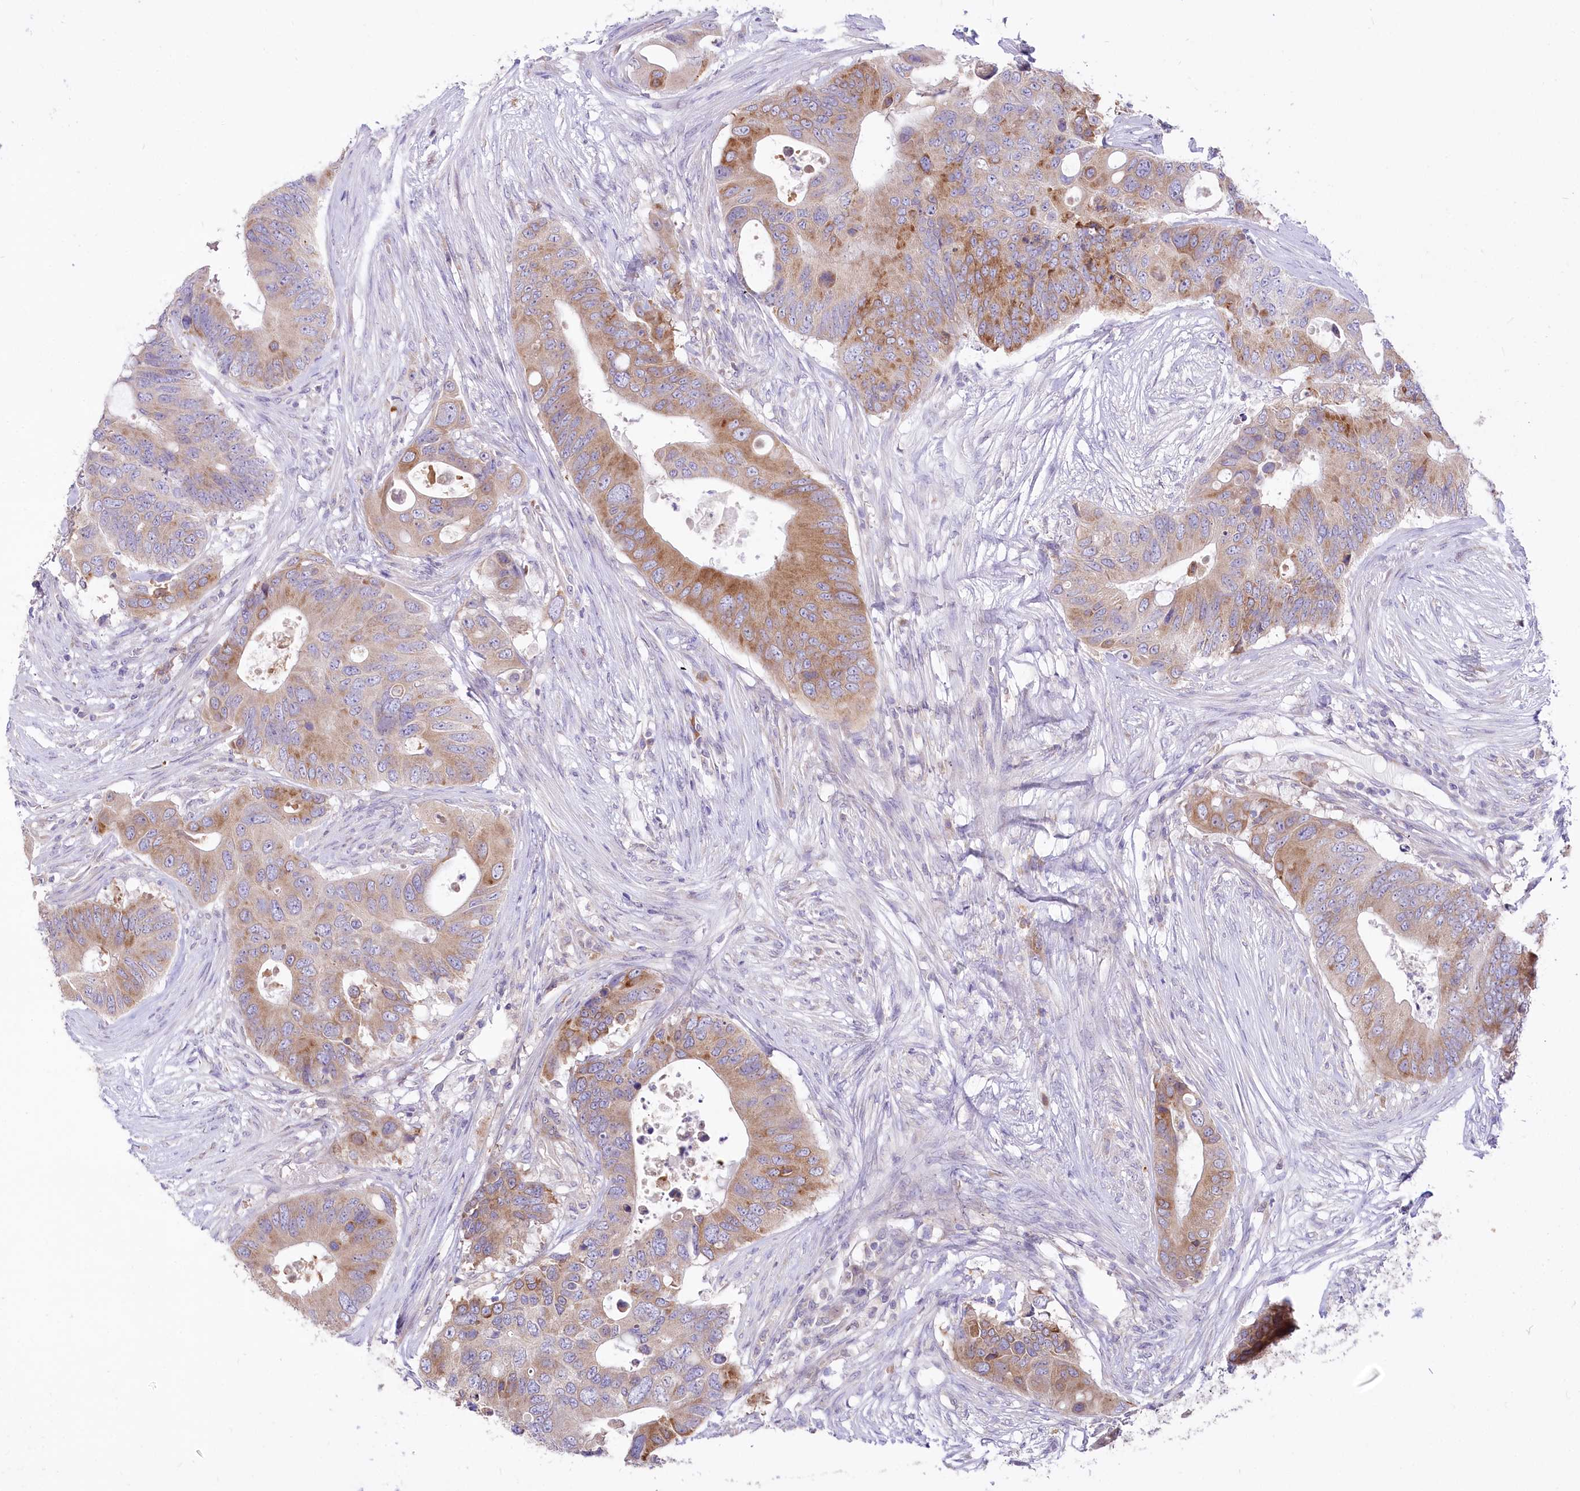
{"staining": {"intensity": "moderate", "quantity": "25%-75%", "location": "cytoplasmic/membranous"}, "tissue": "colorectal cancer", "cell_type": "Tumor cells", "image_type": "cancer", "snomed": [{"axis": "morphology", "description": "Adenocarcinoma, NOS"}, {"axis": "topography", "description": "Colon"}], "caption": "Tumor cells demonstrate medium levels of moderate cytoplasmic/membranous expression in approximately 25%-75% of cells in human colorectal cancer. Immunohistochemistry stains the protein of interest in brown and the nuclei are stained blue.", "gene": "STT3B", "patient": {"sex": "male", "age": 71}}